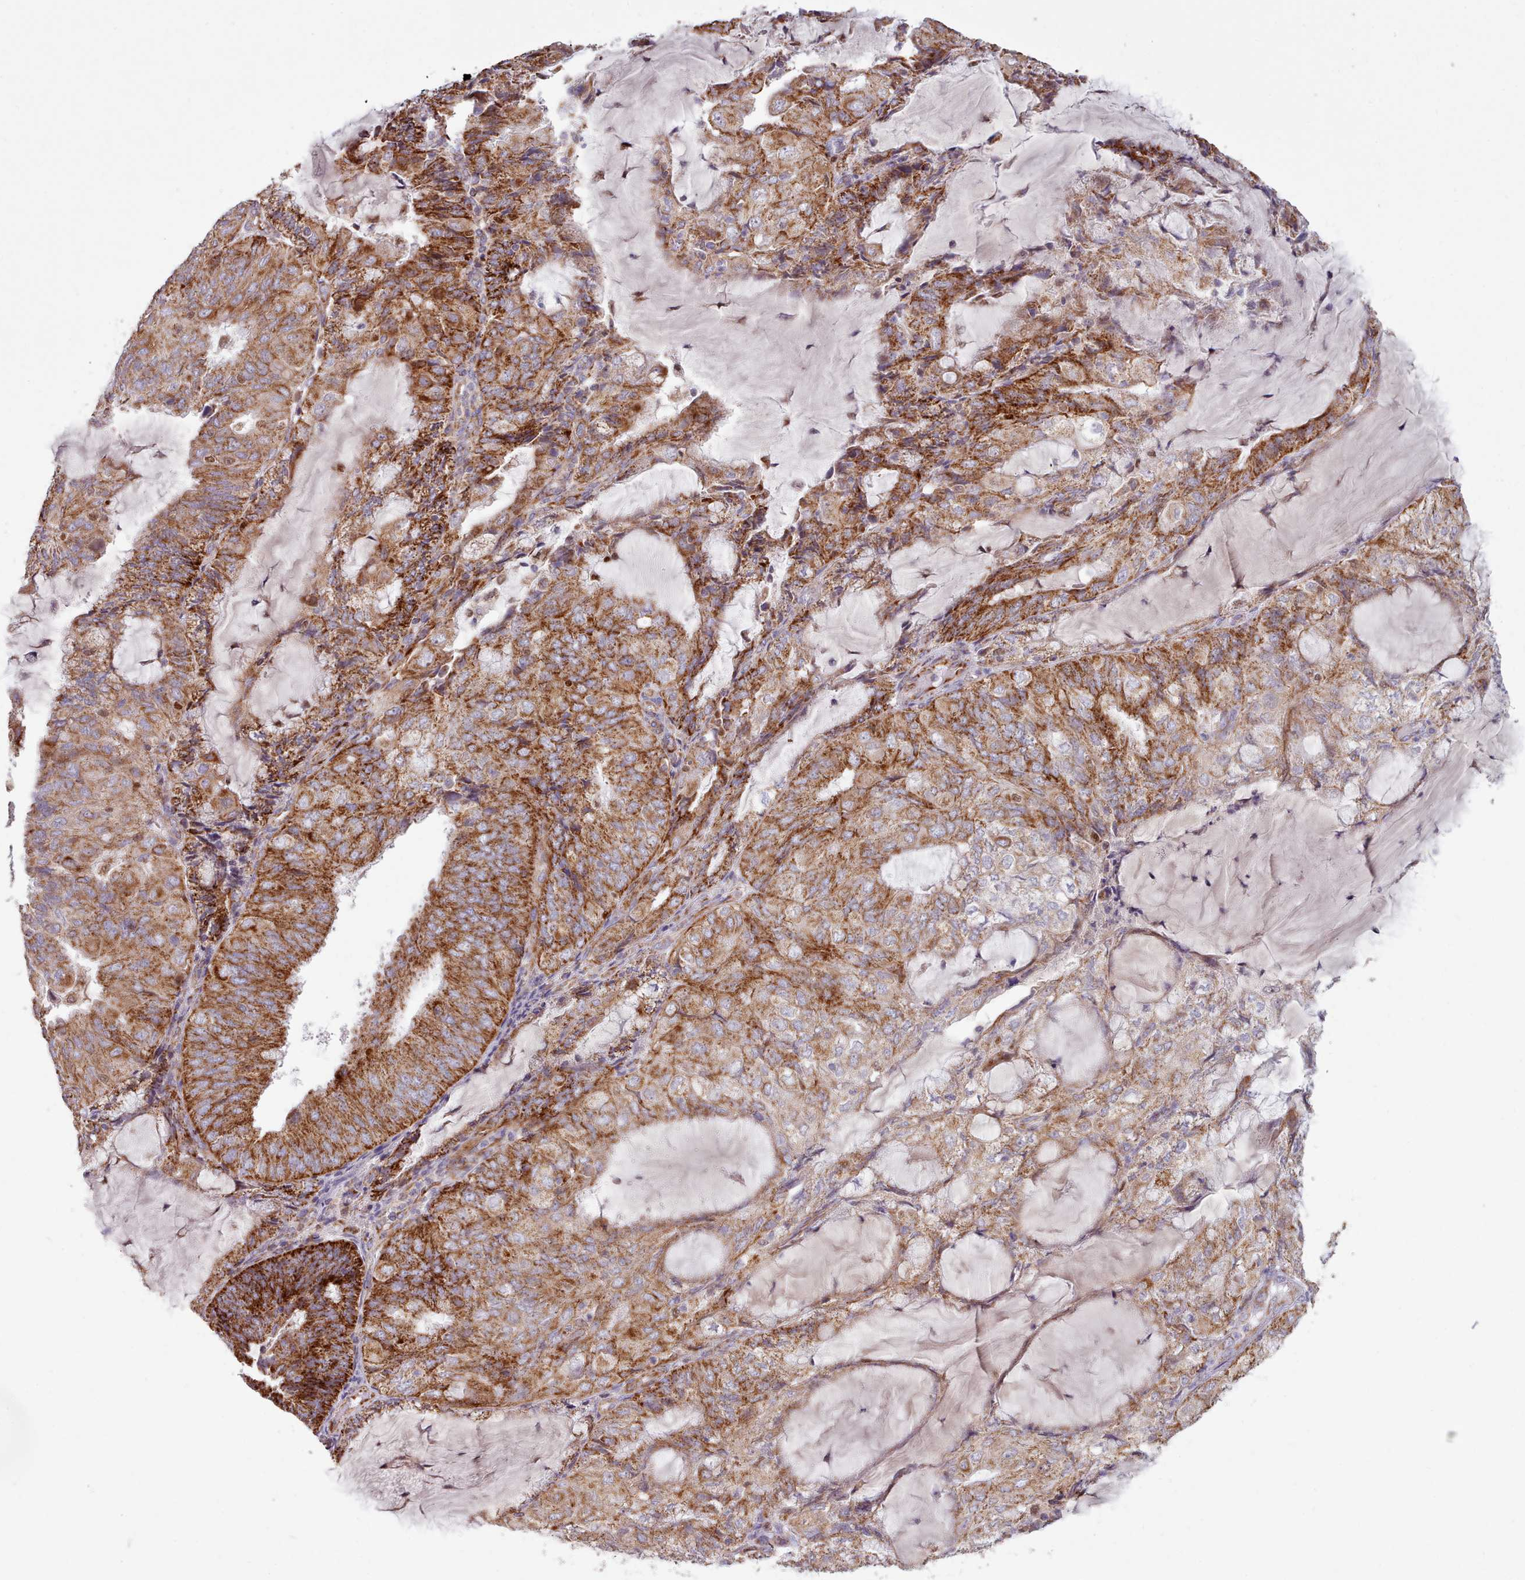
{"staining": {"intensity": "strong", "quantity": ">75%", "location": "cytoplasmic/membranous"}, "tissue": "endometrial cancer", "cell_type": "Tumor cells", "image_type": "cancer", "snomed": [{"axis": "morphology", "description": "Adenocarcinoma, NOS"}, {"axis": "topography", "description": "Endometrium"}], "caption": "Protein staining of adenocarcinoma (endometrial) tissue demonstrates strong cytoplasmic/membranous staining in approximately >75% of tumor cells.", "gene": "HSDL2", "patient": {"sex": "female", "age": 81}}